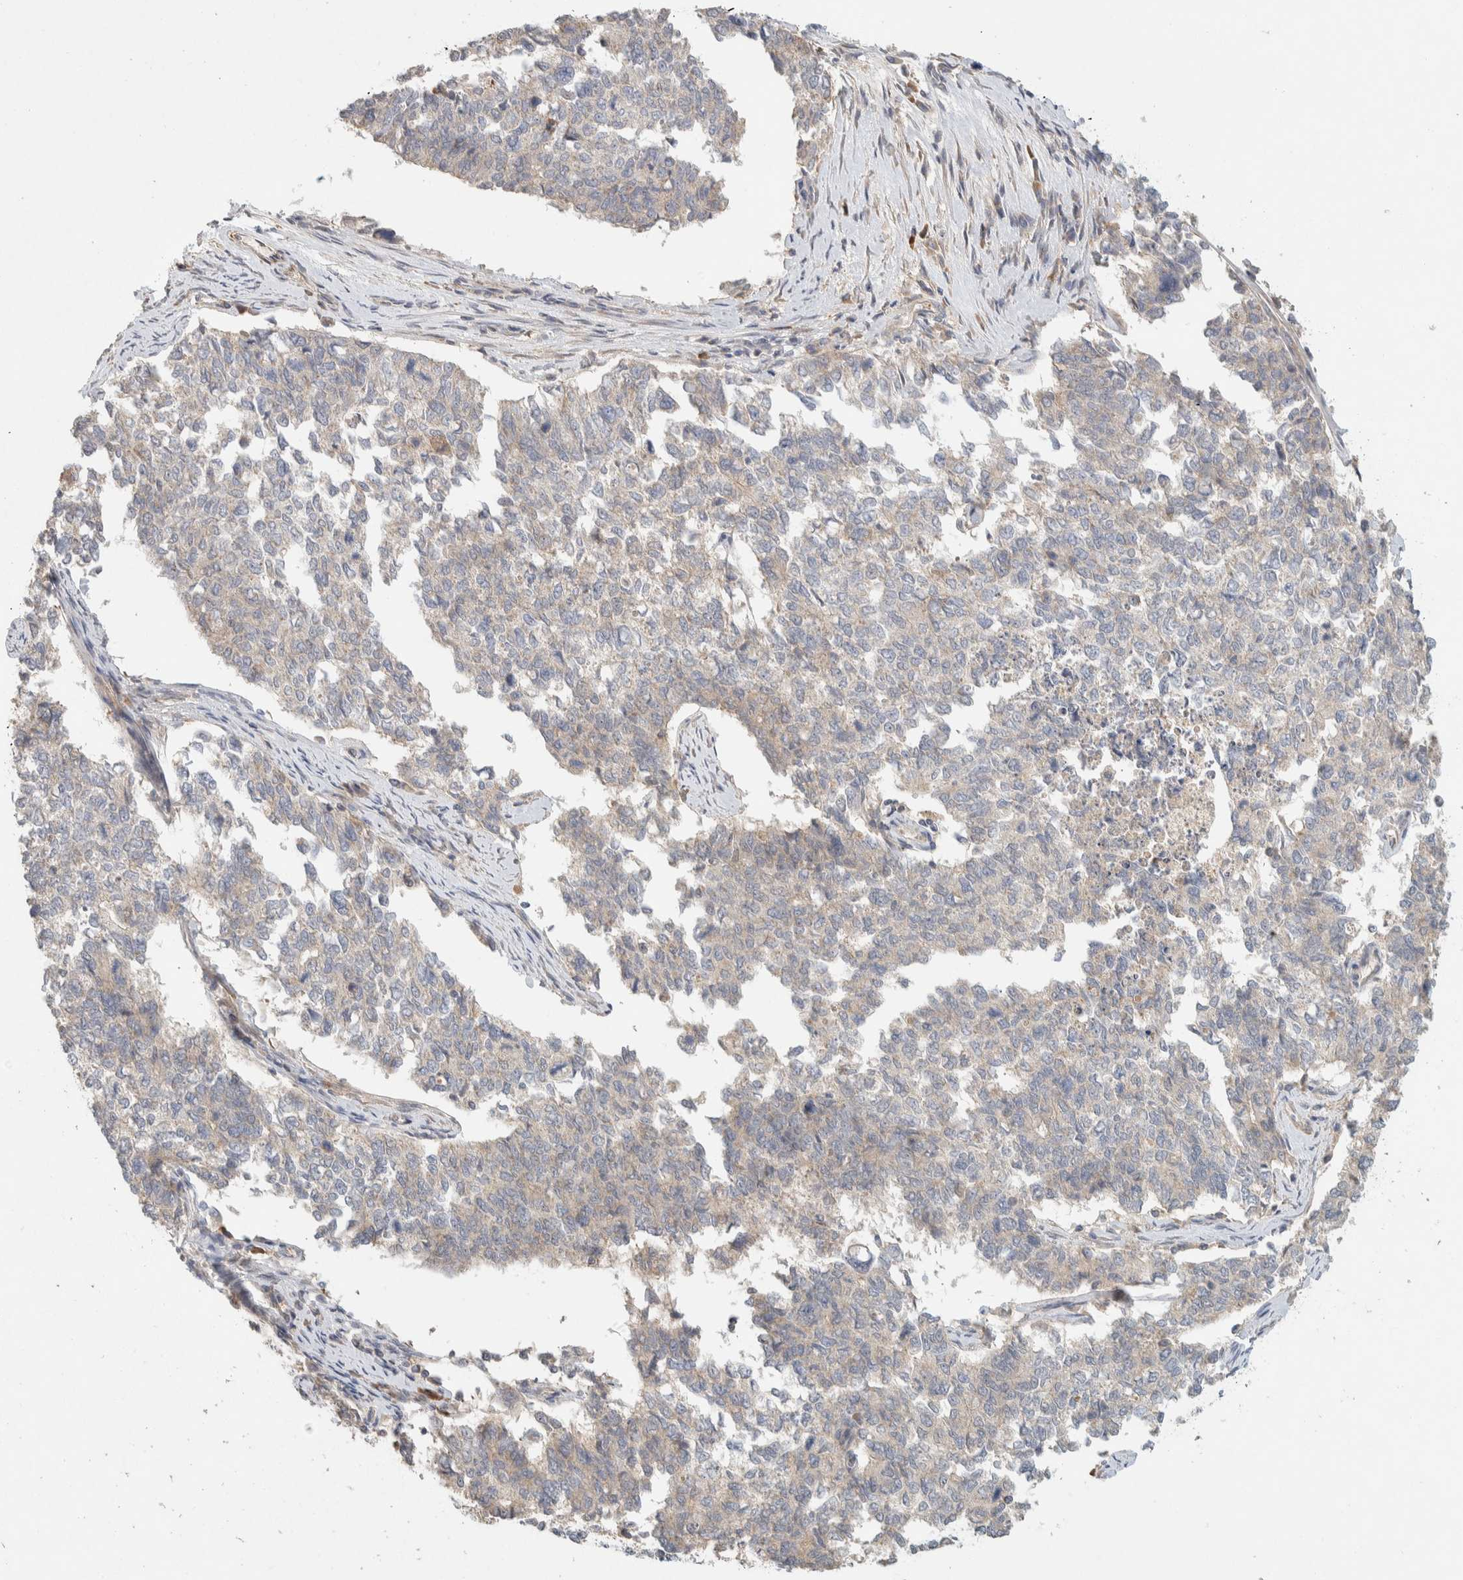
{"staining": {"intensity": "weak", "quantity": "<25%", "location": "cytoplasmic/membranous"}, "tissue": "cervical cancer", "cell_type": "Tumor cells", "image_type": "cancer", "snomed": [{"axis": "morphology", "description": "Squamous cell carcinoma, NOS"}, {"axis": "topography", "description": "Cervix"}], "caption": "This is an IHC photomicrograph of cervical cancer (squamous cell carcinoma). There is no positivity in tumor cells.", "gene": "KIF9", "patient": {"sex": "female", "age": 63}}